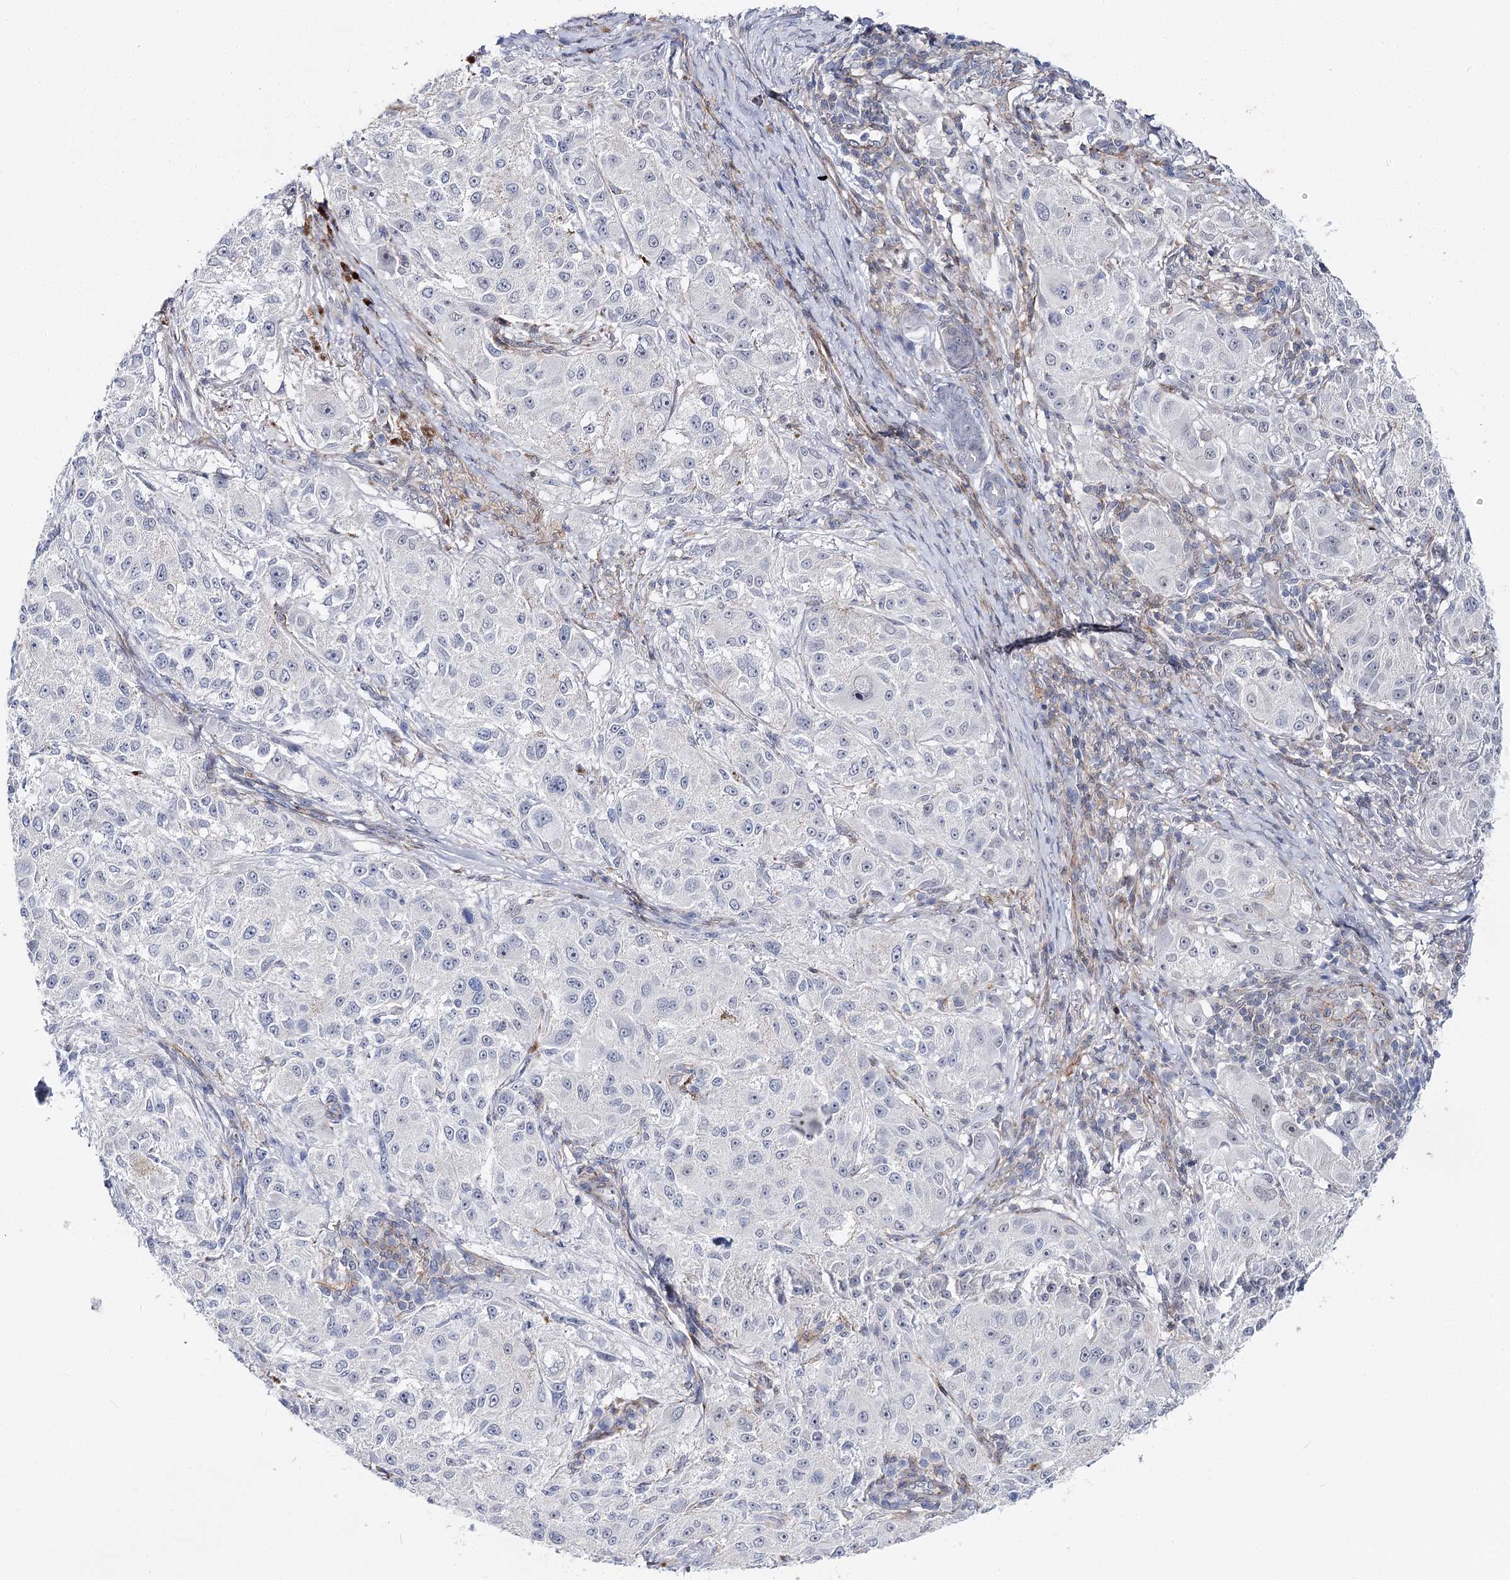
{"staining": {"intensity": "negative", "quantity": "none", "location": "none"}, "tissue": "melanoma", "cell_type": "Tumor cells", "image_type": "cancer", "snomed": [{"axis": "morphology", "description": "Necrosis, NOS"}, {"axis": "morphology", "description": "Malignant melanoma, NOS"}, {"axis": "topography", "description": "Skin"}], "caption": "This photomicrograph is of melanoma stained with IHC to label a protein in brown with the nuclei are counter-stained blue. There is no expression in tumor cells.", "gene": "AGXT2", "patient": {"sex": "female", "age": 87}}